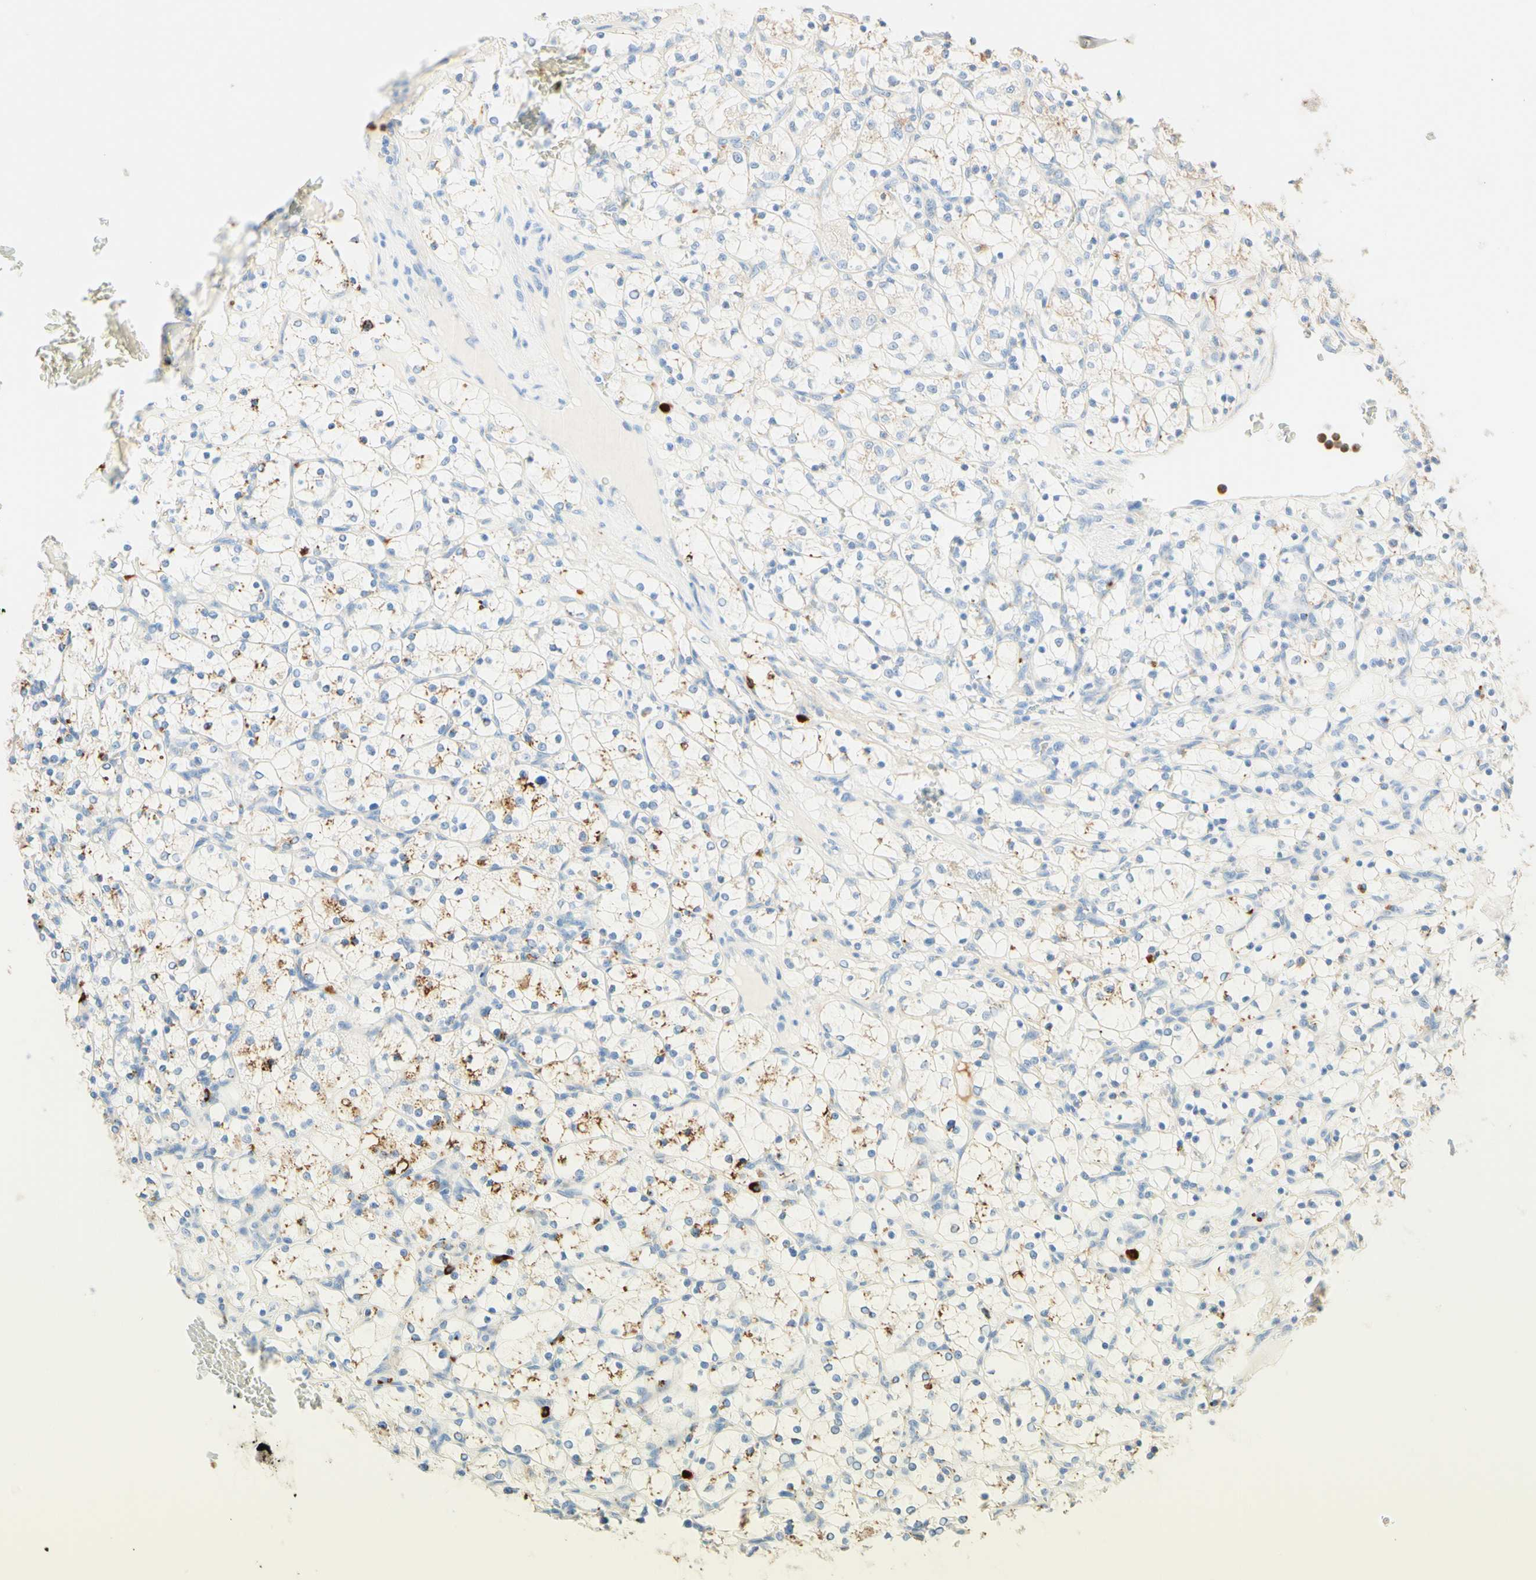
{"staining": {"intensity": "moderate", "quantity": "<25%", "location": "cytoplasmic/membranous"}, "tissue": "renal cancer", "cell_type": "Tumor cells", "image_type": "cancer", "snomed": [{"axis": "morphology", "description": "Adenocarcinoma, NOS"}, {"axis": "topography", "description": "Kidney"}], "caption": "An immunohistochemistry (IHC) histopathology image of neoplastic tissue is shown. Protein staining in brown shows moderate cytoplasmic/membranous positivity in renal cancer (adenocarcinoma) within tumor cells.", "gene": "CD63", "patient": {"sex": "female", "age": 69}}